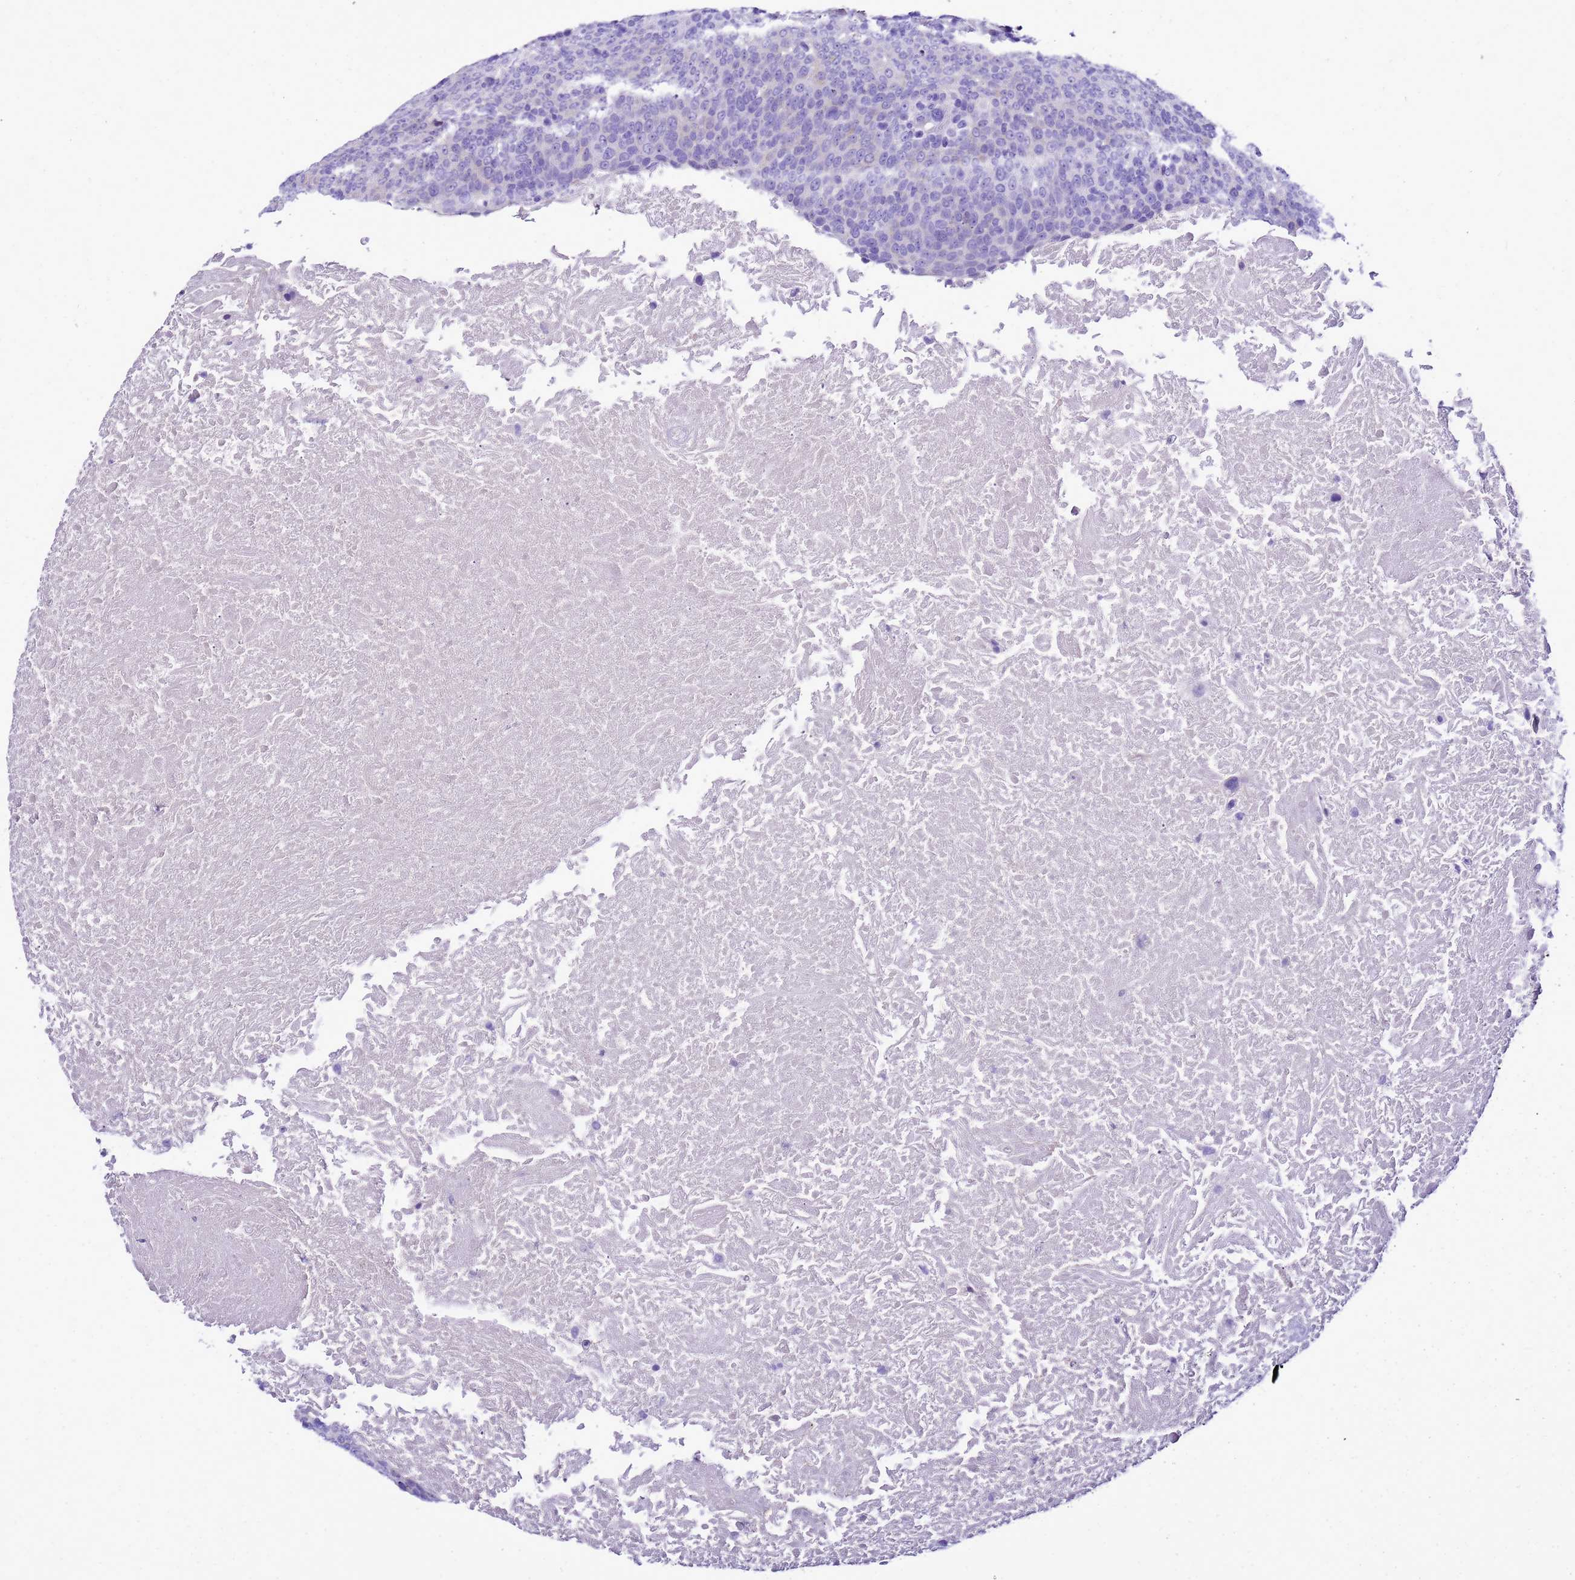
{"staining": {"intensity": "negative", "quantity": "none", "location": "none"}, "tissue": "head and neck cancer", "cell_type": "Tumor cells", "image_type": "cancer", "snomed": [{"axis": "morphology", "description": "Squamous cell carcinoma, NOS"}, {"axis": "morphology", "description": "Squamous cell carcinoma, metastatic, NOS"}, {"axis": "topography", "description": "Lymph node"}, {"axis": "topography", "description": "Head-Neck"}], "caption": "This is an immunohistochemistry histopathology image of human squamous cell carcinoma (head and neck). There is no positivity in tumor cells.", "gene": "BEST2", "patient": {"sex": "male", "age": 62}}